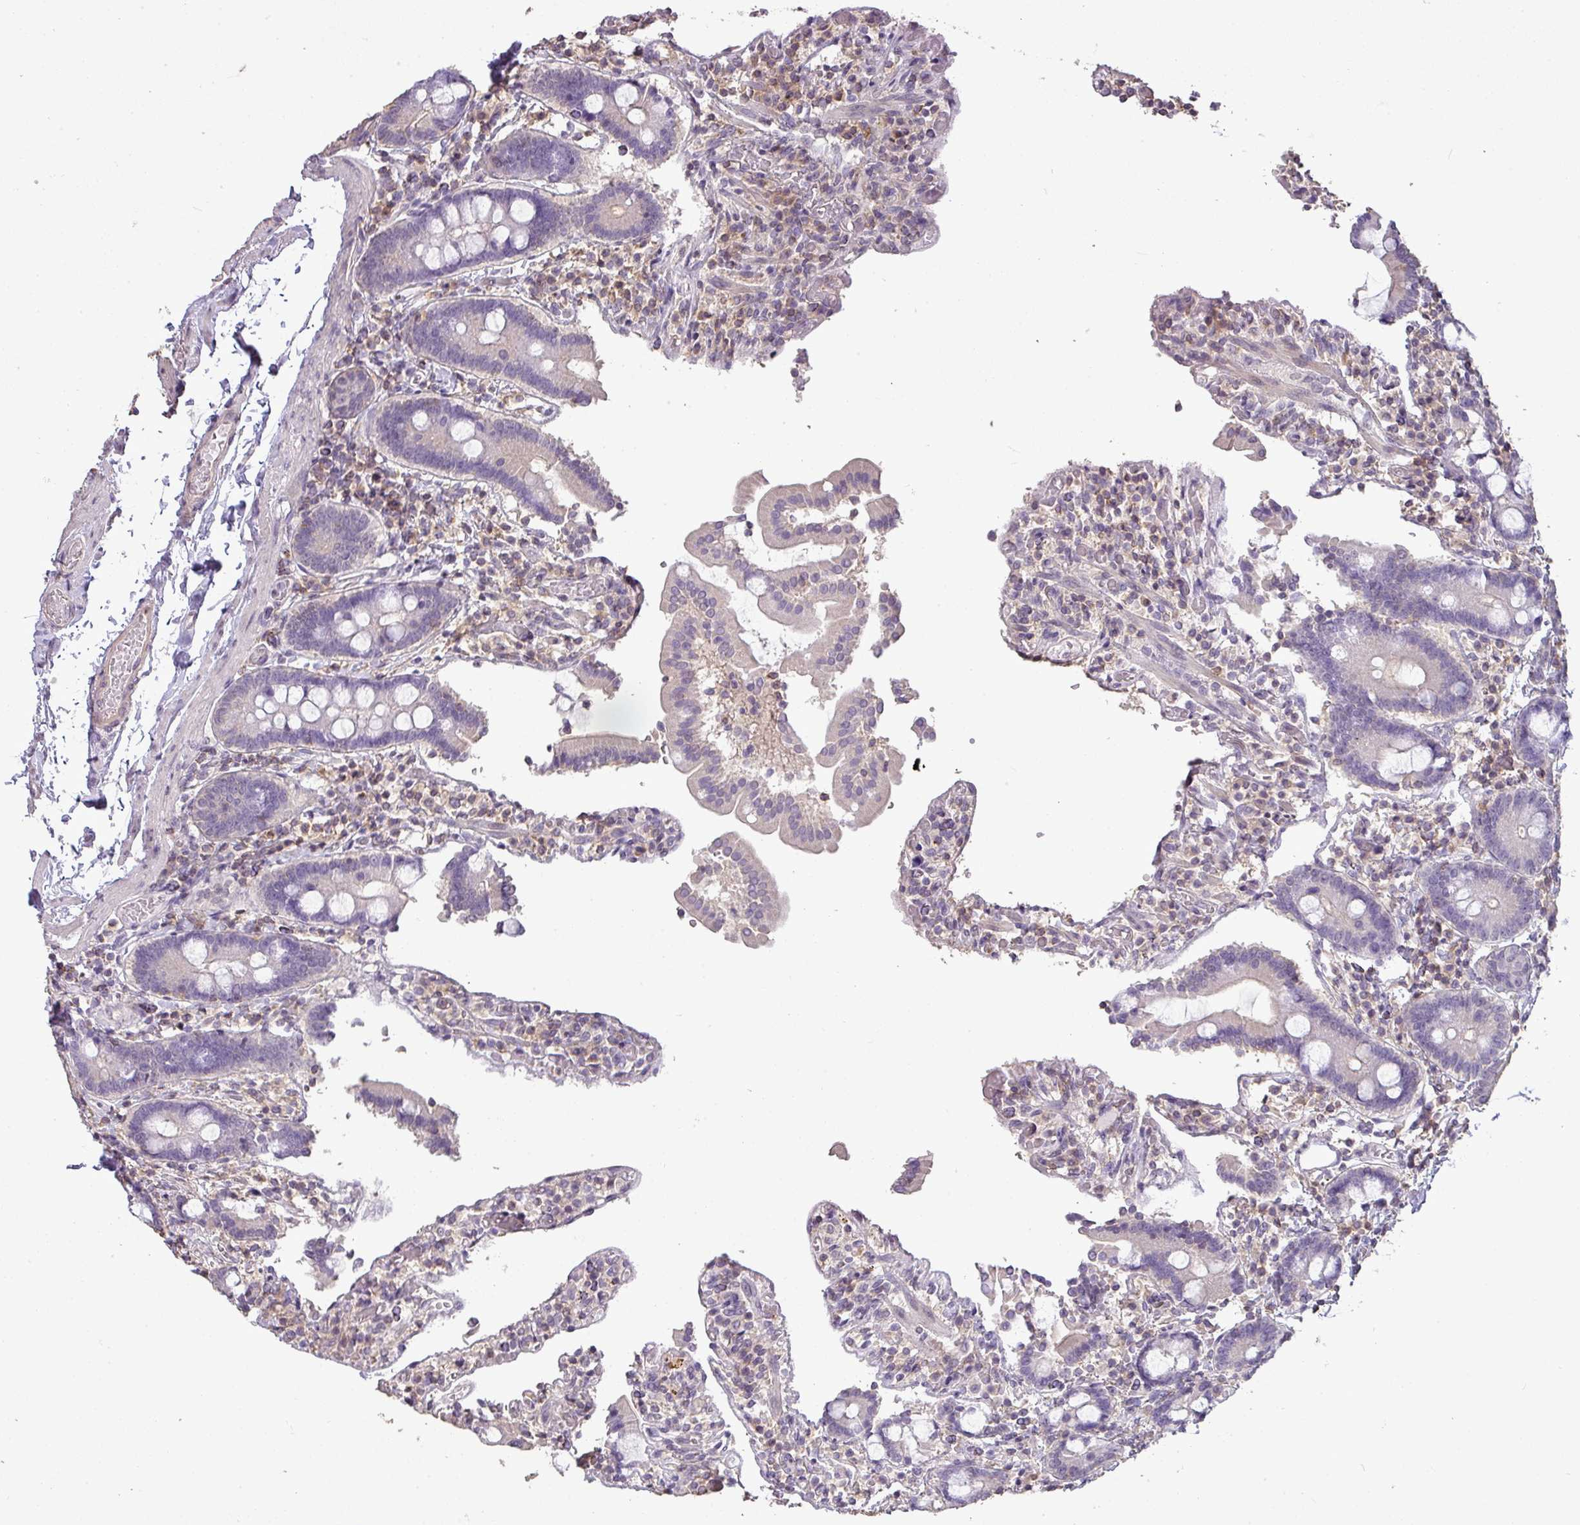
{"staining": {"intensity": "weak", "quantity": "<25%", "location": "cytoplasmic/membranous"}, "tissue": "duodenum", "cell_type": "Glandular cells", "image_type": "normal", "snomed": [{"axis": "morphology", "description": "Normal tissue, NOS"}, {"axis": "topography", "description": "Duodenum"}], "caption": "DAB immunohistochemical staining of normal human duodenum shows no significant positivity in glandular cells.", "gene": "LY9", "patient": {"sex": "male", "age": 55}}